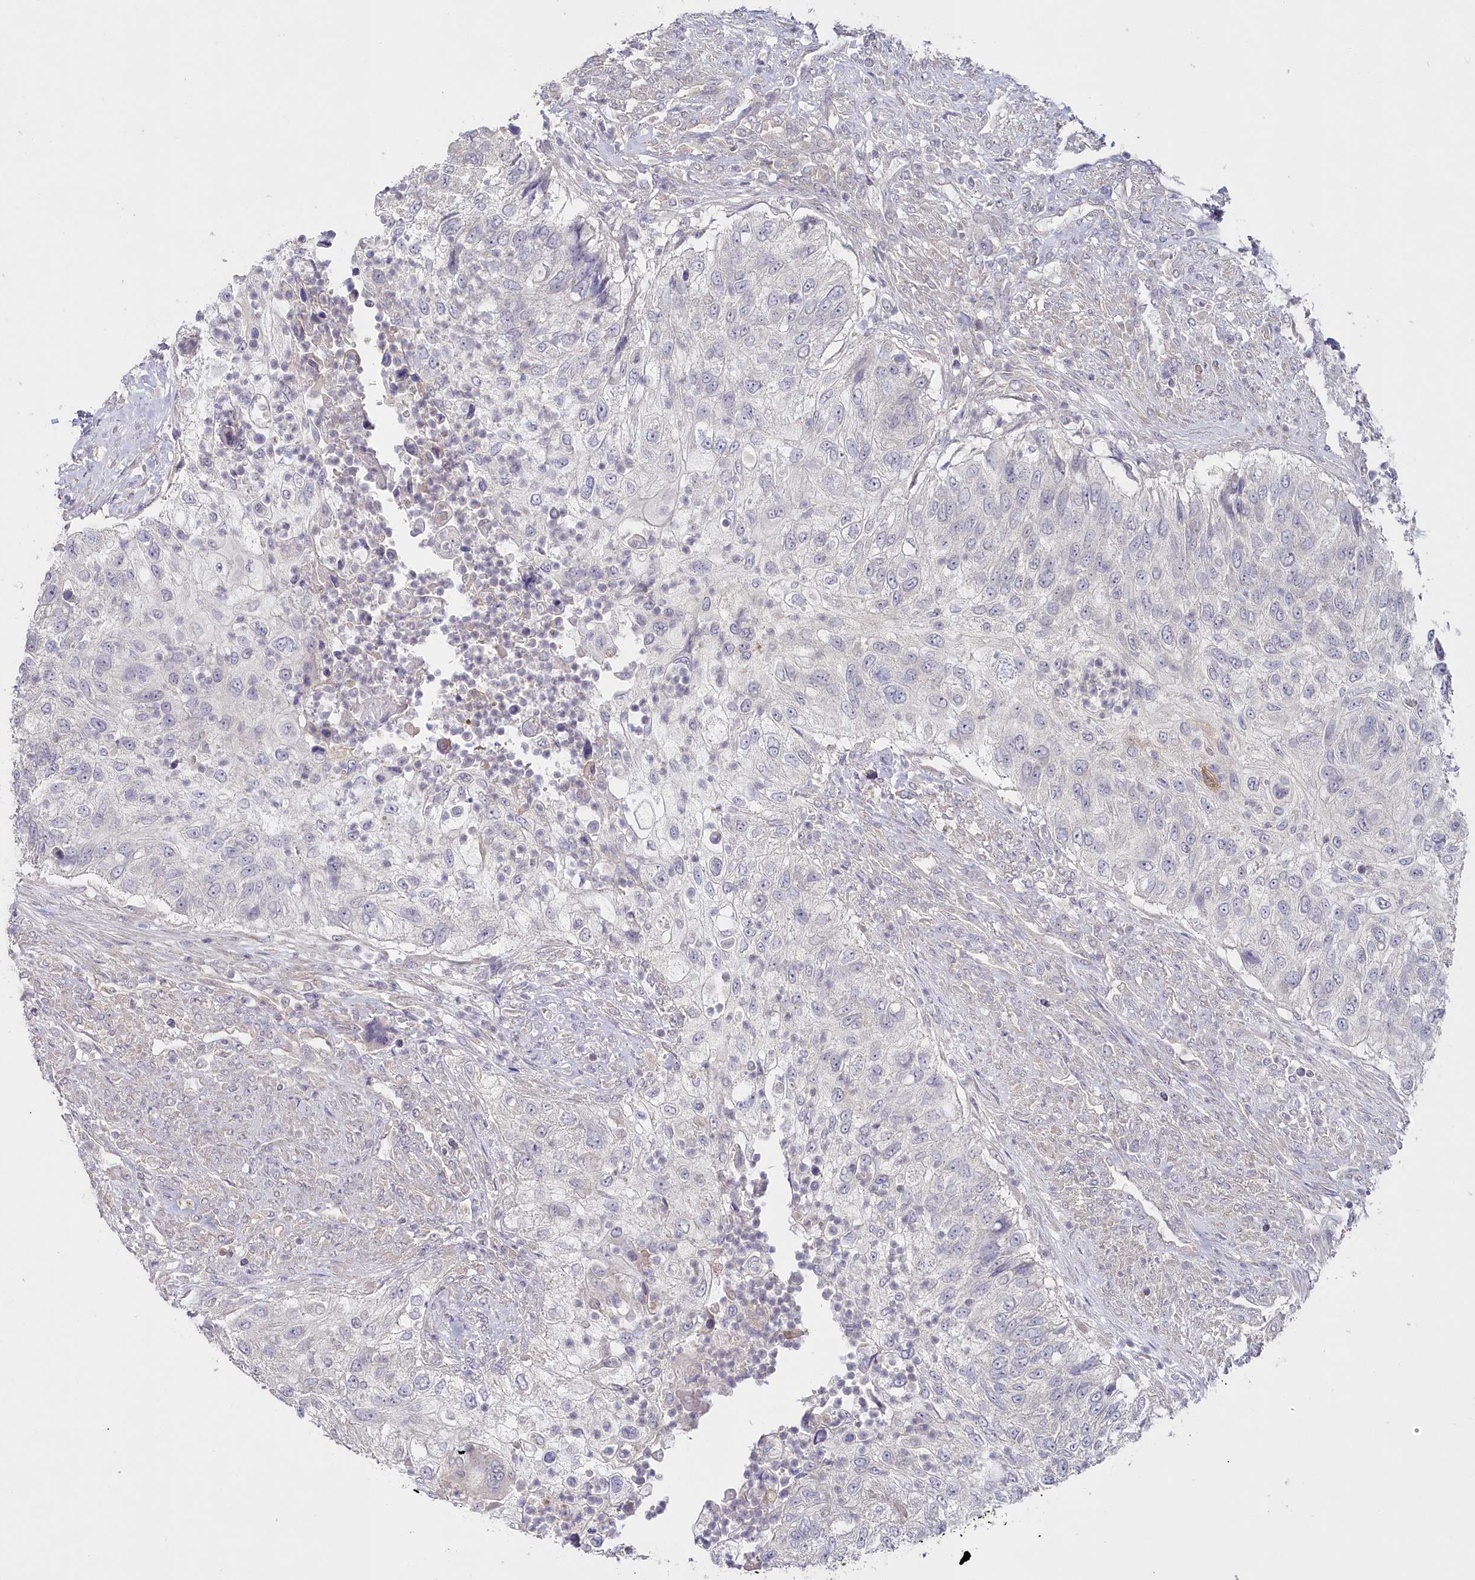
{"staining": {"intensity": "negative", "quantity": "none", "location": "none"}, "tissue": "urothelial cancer", "cell_type": "Tumor cells", "image_type": "cancer", "snomed": [{"axis": "morphology", "description": "Urothelial carcinoma, High grade"}, {"axis": "topography", "description": "Urinary bladder"}], "caption": "Tumor cells show no significant protein staining in urothelial carcinoma (high-grade).", "gene": "AAMDC", "patient": {"sex": "female", "age": 60}}